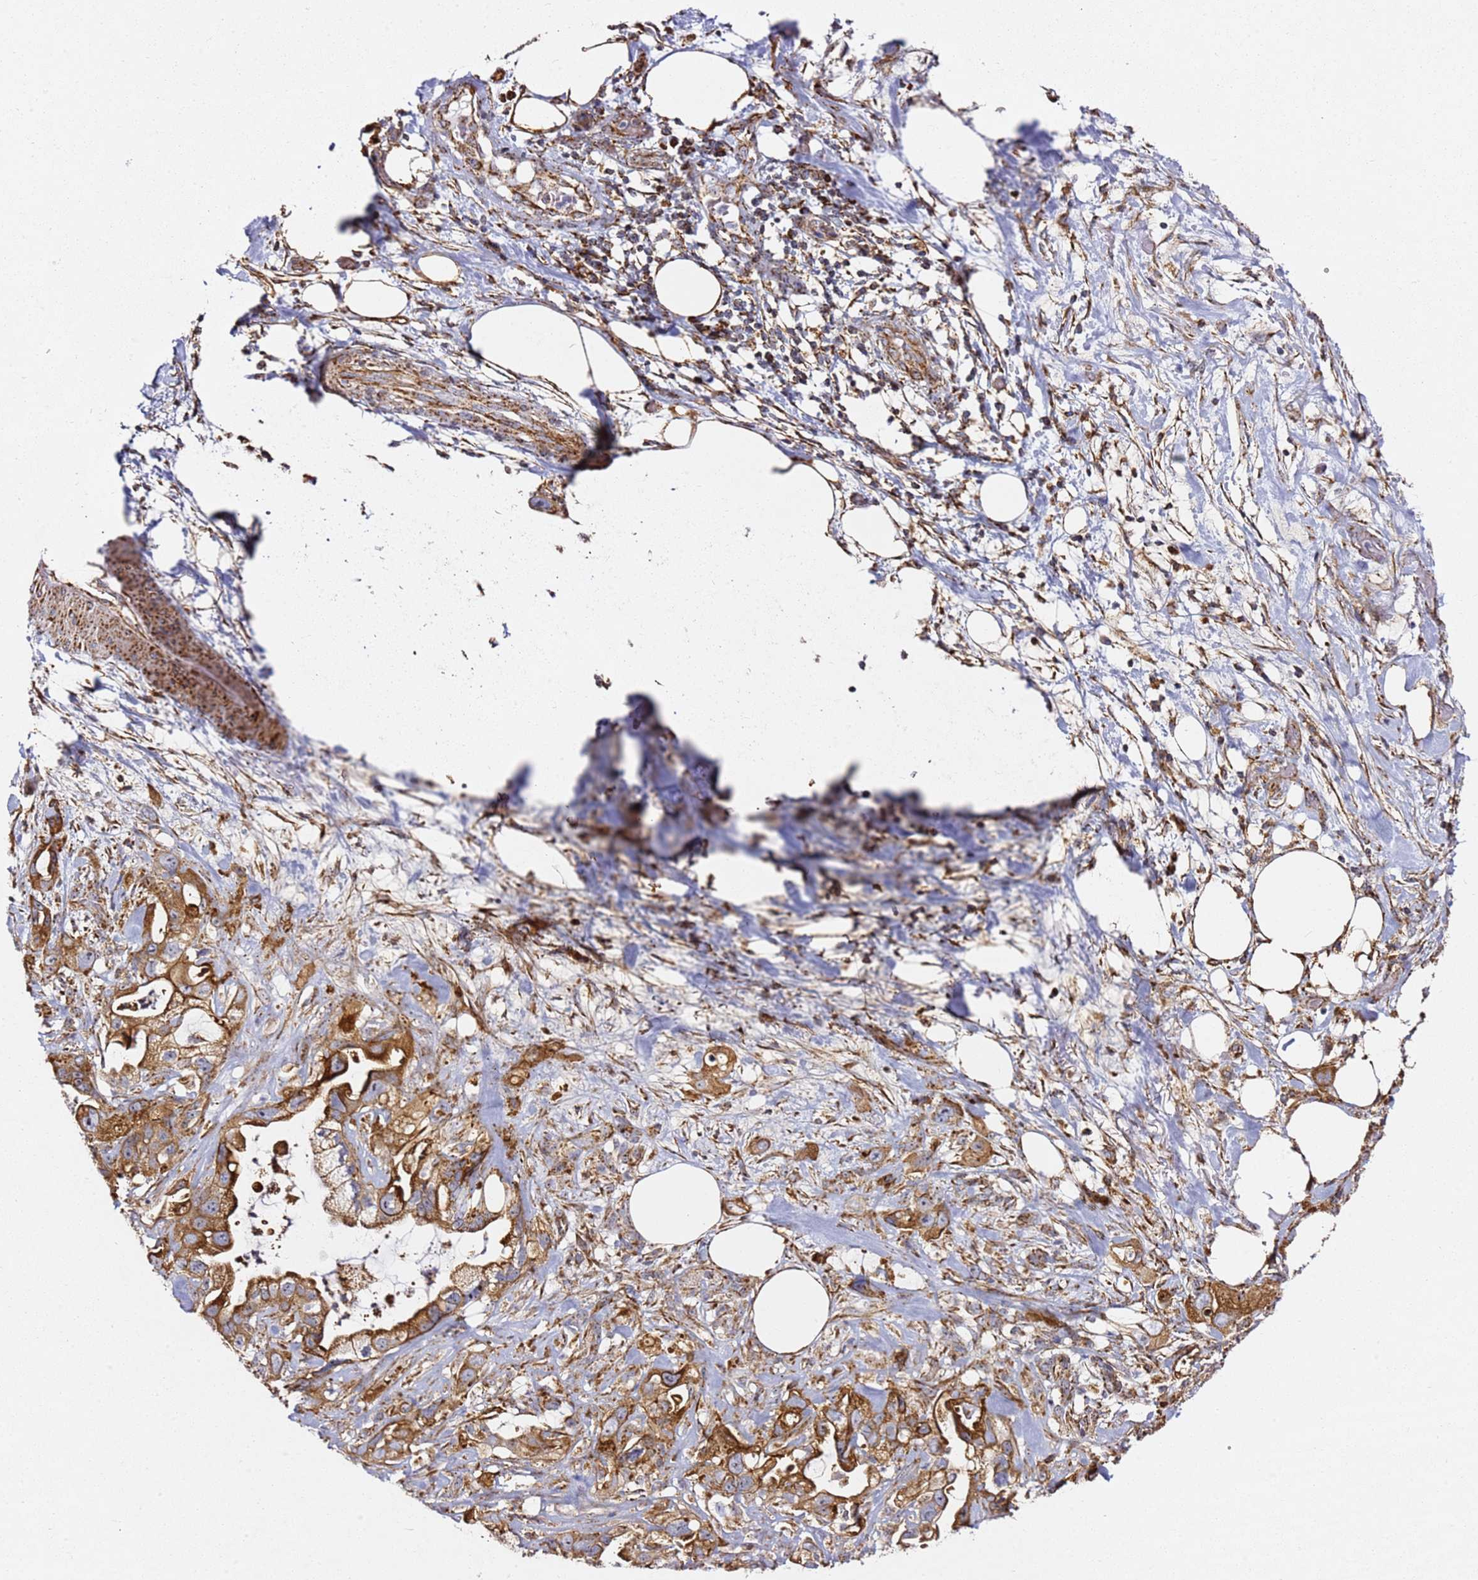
{"staining": {"intensity": "strong", "quantity": ">75%", "location": "cytoplasmic/membranous"}, "tissue": "pancreatic cancer", "cell_type": "Tumor cells", "image_type": "cancer", "snomed": [{"axis": "morphology", "description": "Adenocarcinoma, NOS"}, {"axis": "topography", "description": "Pancreas"}], "caption": "This histopathology image displays adenocarcinoma (pancreatic) stained with immunohistochemistry to label a protein in brown. The cytoplasmic/membranous of tumor cells show strong positivity for the protein. Nuclei are counter-stained blue.", "gene": "NDUFA3", "patient": {"sex": "female", "age": 61}}